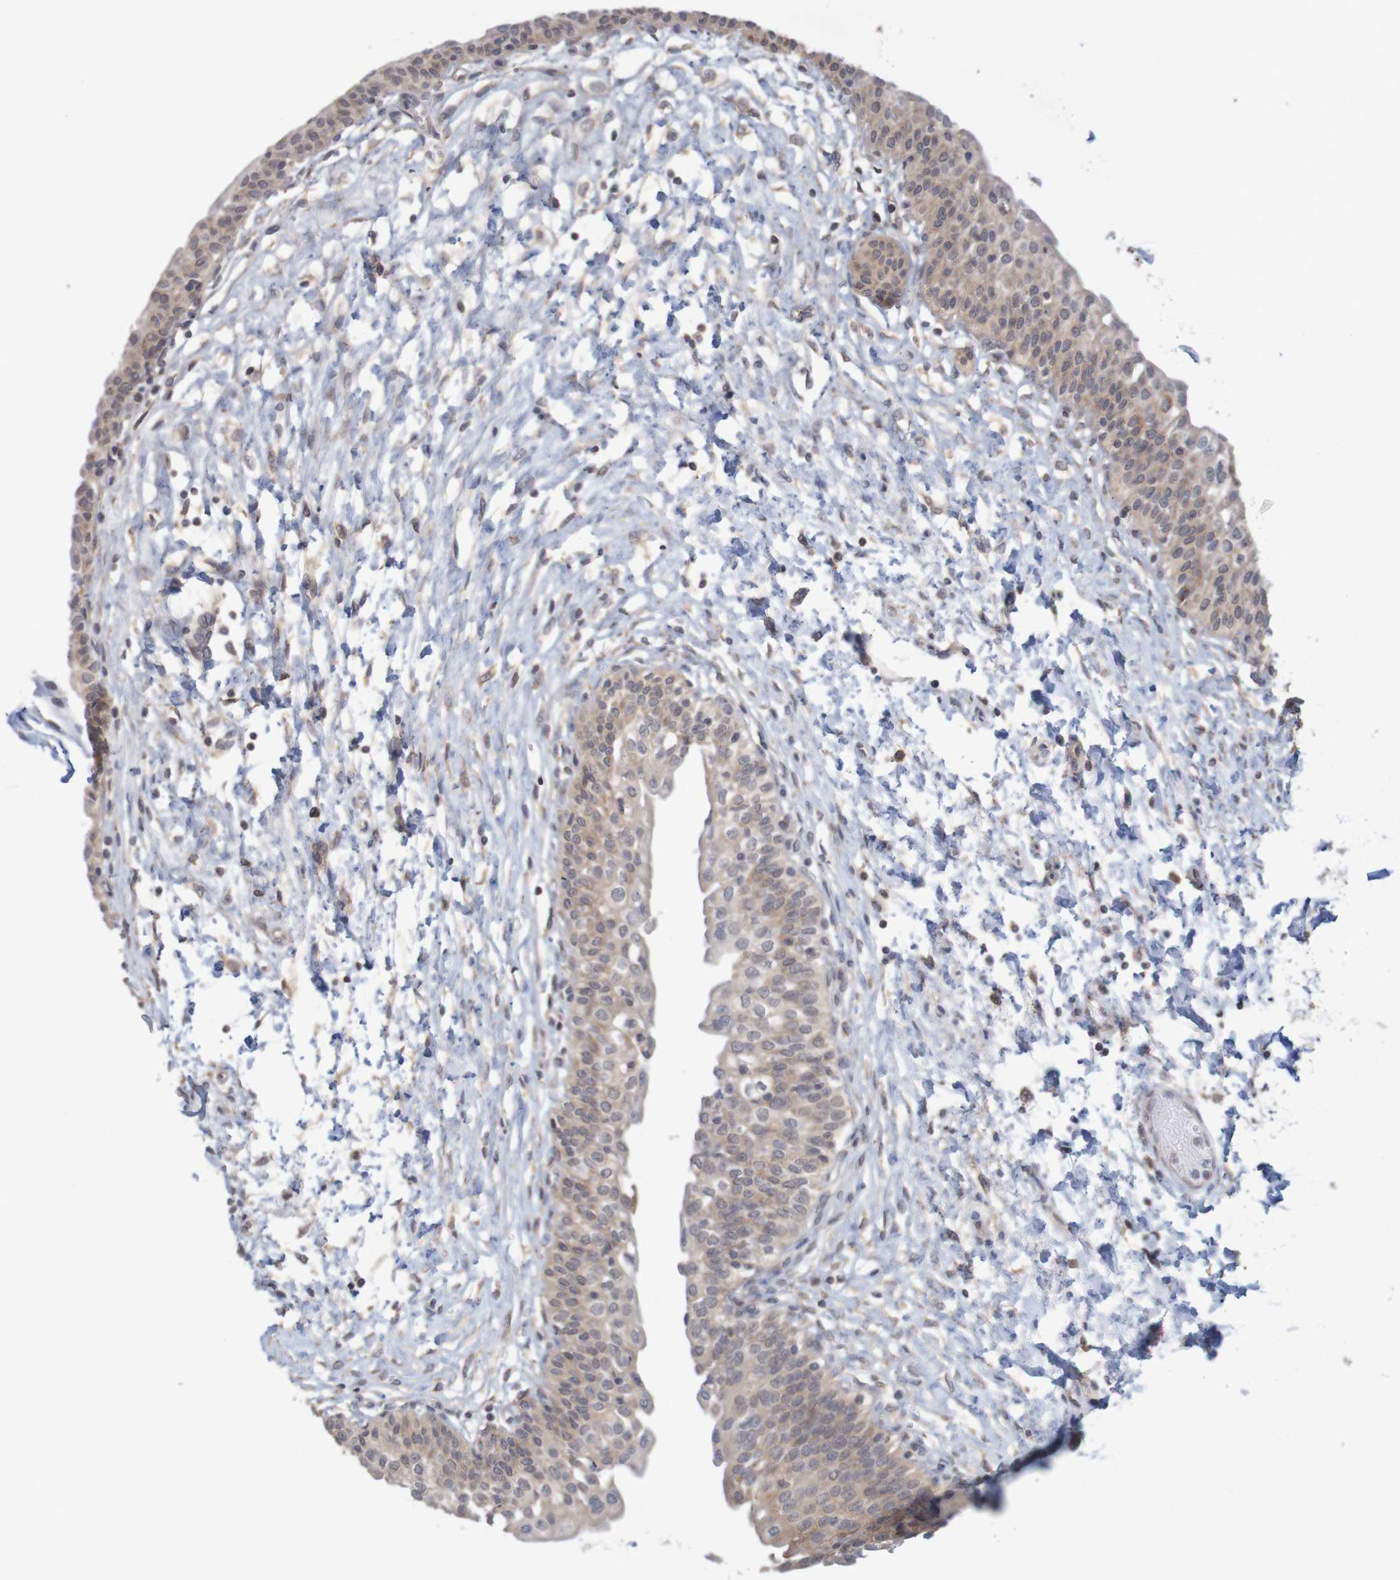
{"staining": {"intensity": "moderate", "quantity": ">75%", "location": "cytoplasmic/membranous"}, "tissue": "urinary bladder", "cell_type": "Urothelial cells", "image_type": "normal", "snomed": [{"axis": "morphology", "description": "Normal tissue, NOS"}, {"axis": "topography", "description": "Urinary bladder"}], "caption": "The histopathology image shows a brown stain indicating the presence of a protein in the cytoplasmic/membranous of urothelial cells in urinary bladder. Using DAB (3,3'-diaminobenzidine) (brown) and hematoxylin (blue) stains, captured at high magnification using brightfield microscopy.", "gene": "ANKK1", "patient": {"sex": "male", "age": 55}}